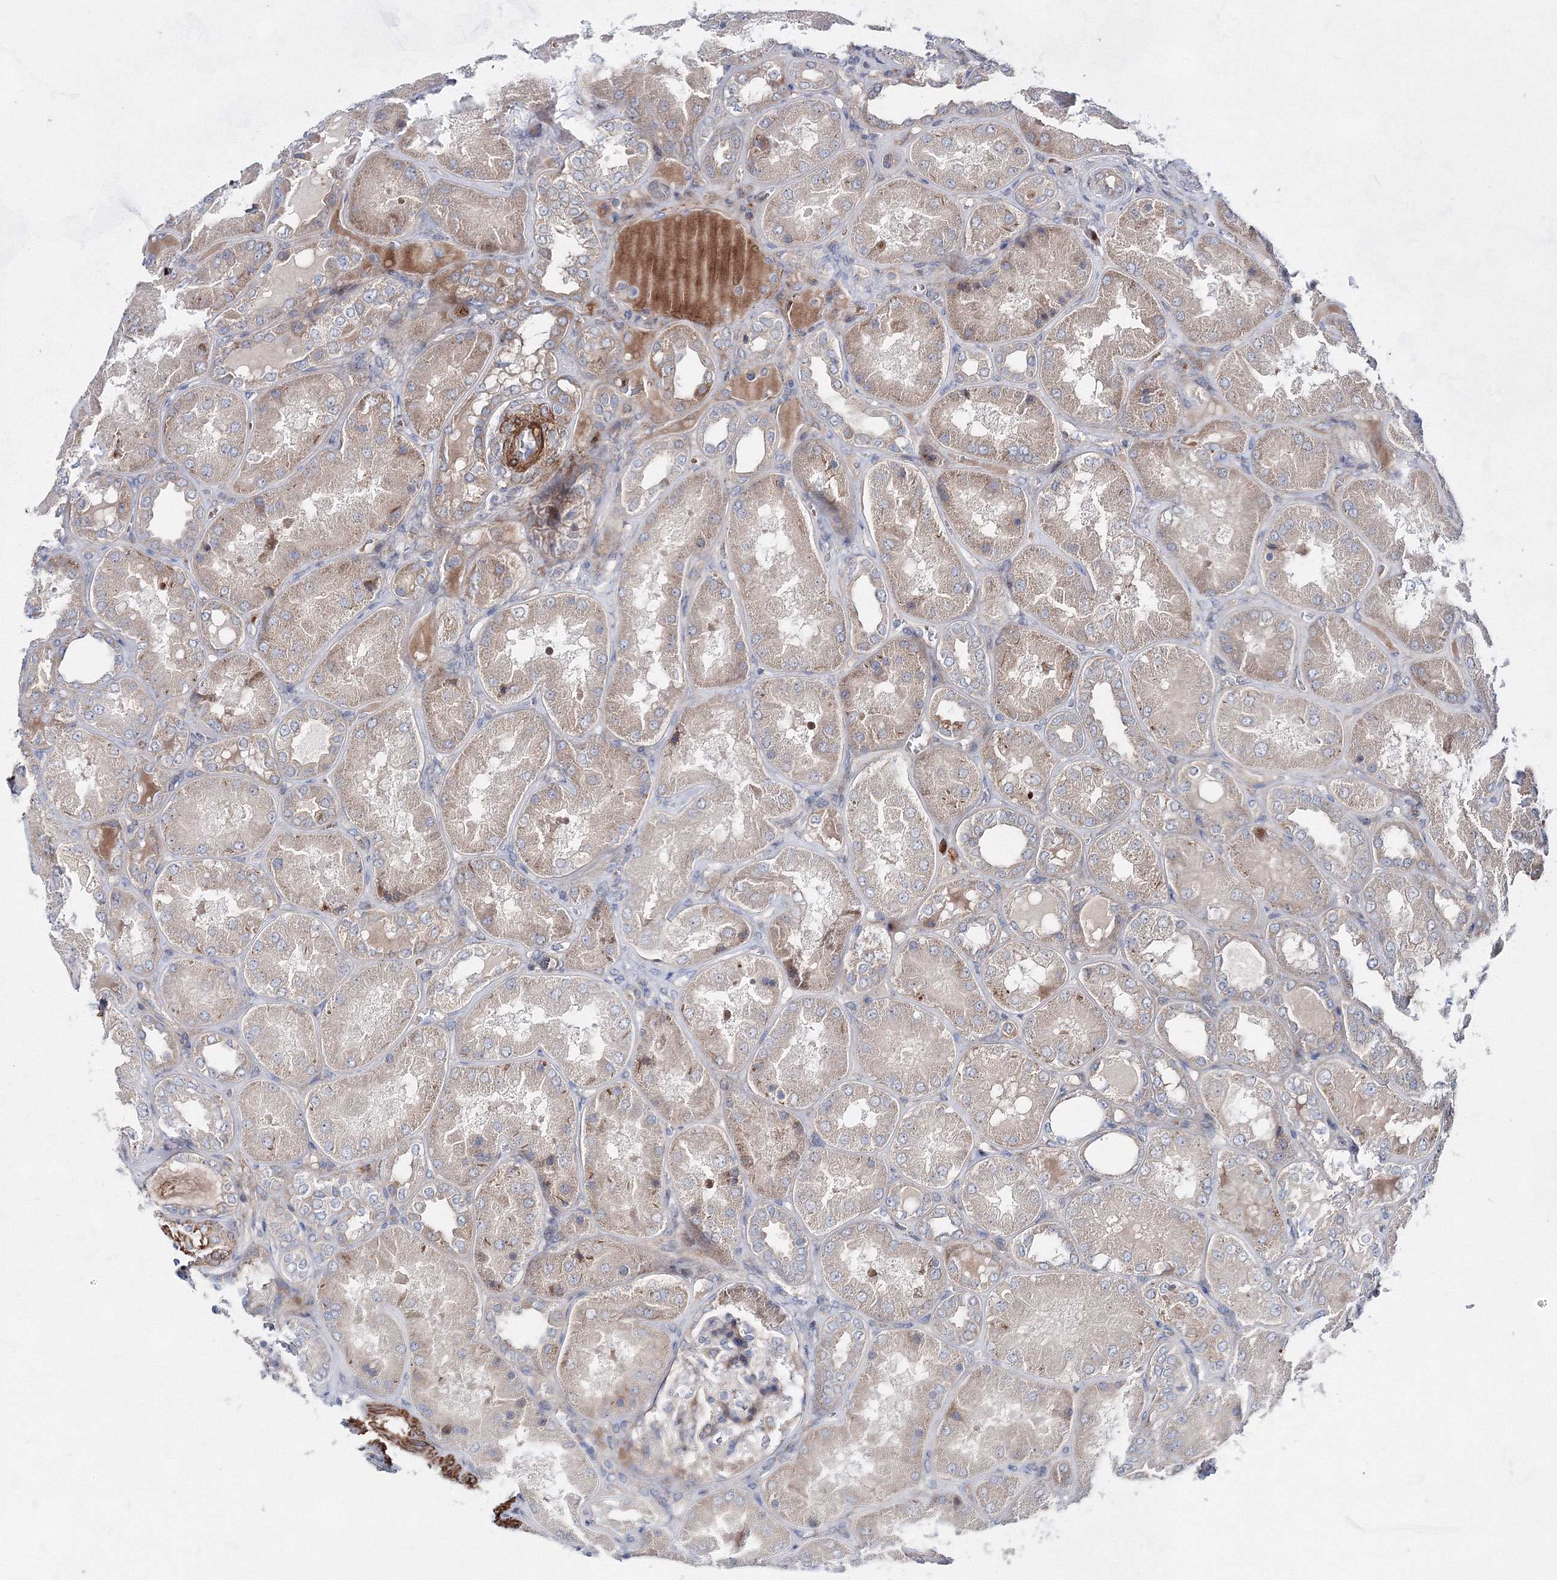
{"staining": {"intensity": "weak", "quantity": "<25%", "location": "cytoplasmic/membranous"}, "tissue": "kidney", "cell_type": "Cells in glomeruli", "image_type": "normal", "snomed": [{"axis": "morphology", "description": "Normal tissue, NOS"}, {"axis": "topography", "description": "Kidney"}], "caption": "The histopathology image shows no staining of cells in glomeruli in normal kidney.", "gene": "GFM1", "patient": {"sex": "female", "age": 56}}